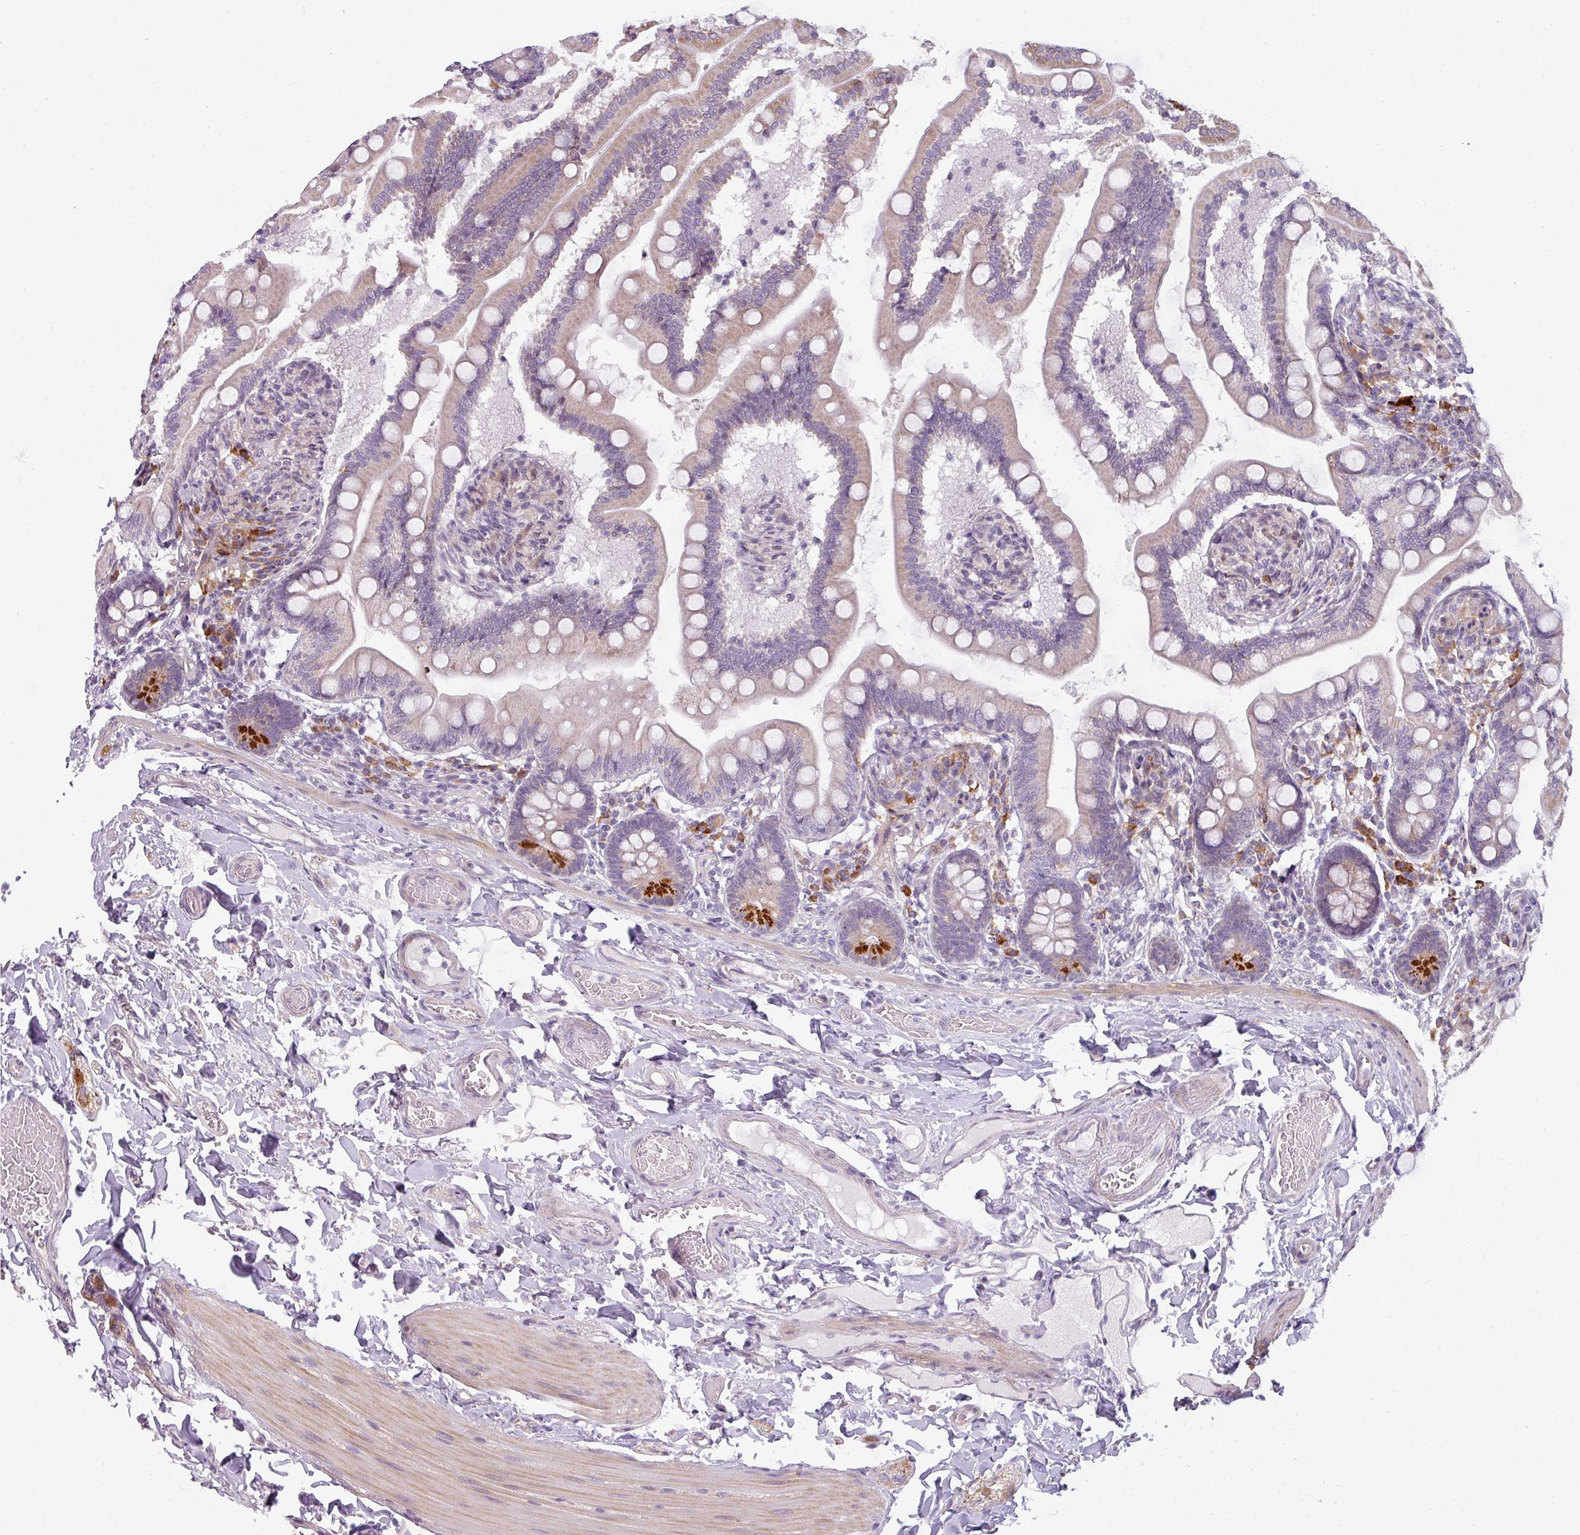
{"staining": {"intensity": "strong", "quantity": "25%-75%", "location": "cytoplasmic/membranous"}, "tissue": "small intestine", "cell_type": "Glandular cells", "image_type": "normal", "snomed": [{"axis": "morphology", "description": "Normal tissue, NOS"}, {"axis": "topography", "description": "Small intestine"}], "caption": "High-power microscopy captured an immunohistochemistry (IHC) image of unremarkable small intestine, revealing strong cytoplasmic/membranous expression in approximately 25%-75% of glandular cells. The protein is shown in brown color, while the nuclei are stained blue.", "gene": "C2orf68", "patient": {"sex": "female", "age": 64}}